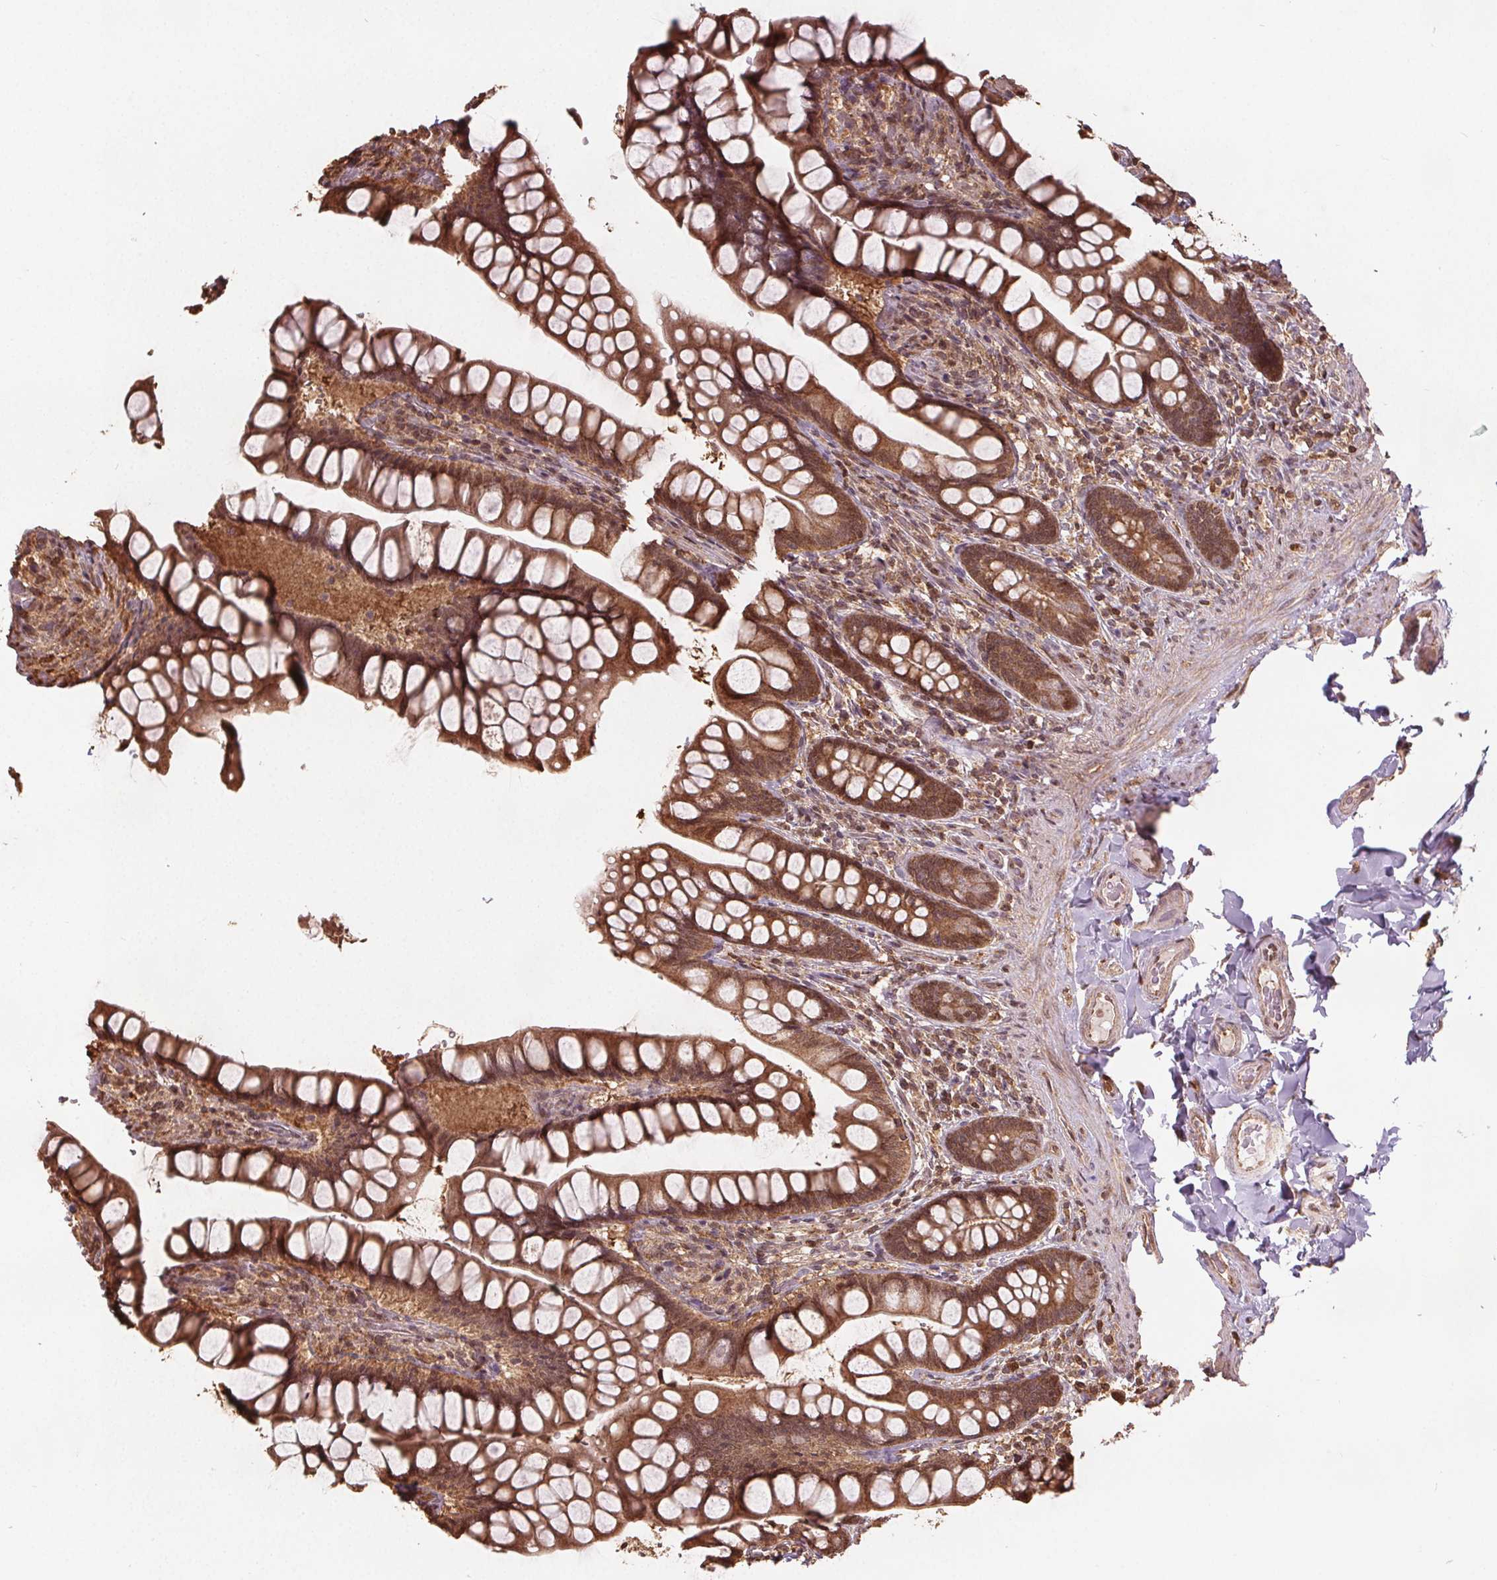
{"staining": {"intensity": "moderate", "quantity": ">75%", "location": "cytoplasmic/membranous,nuclear"}, "tissue": "small intestine", "cell_type": "Glandular cells", "image_type": "normal", "snomed": [{"axis": "morphology", "description": "Normal tissue, NOS"}, {"axis": "topography", "description": "Small intestine"}], "caption": "Unremarkable small intestine demonstrates moderate cytoplasmic/membranous,nuclear expression in approximately >75% of glandular cells.", "gene": "ENO1", "patient": {"sex": "male", "age": 70}}